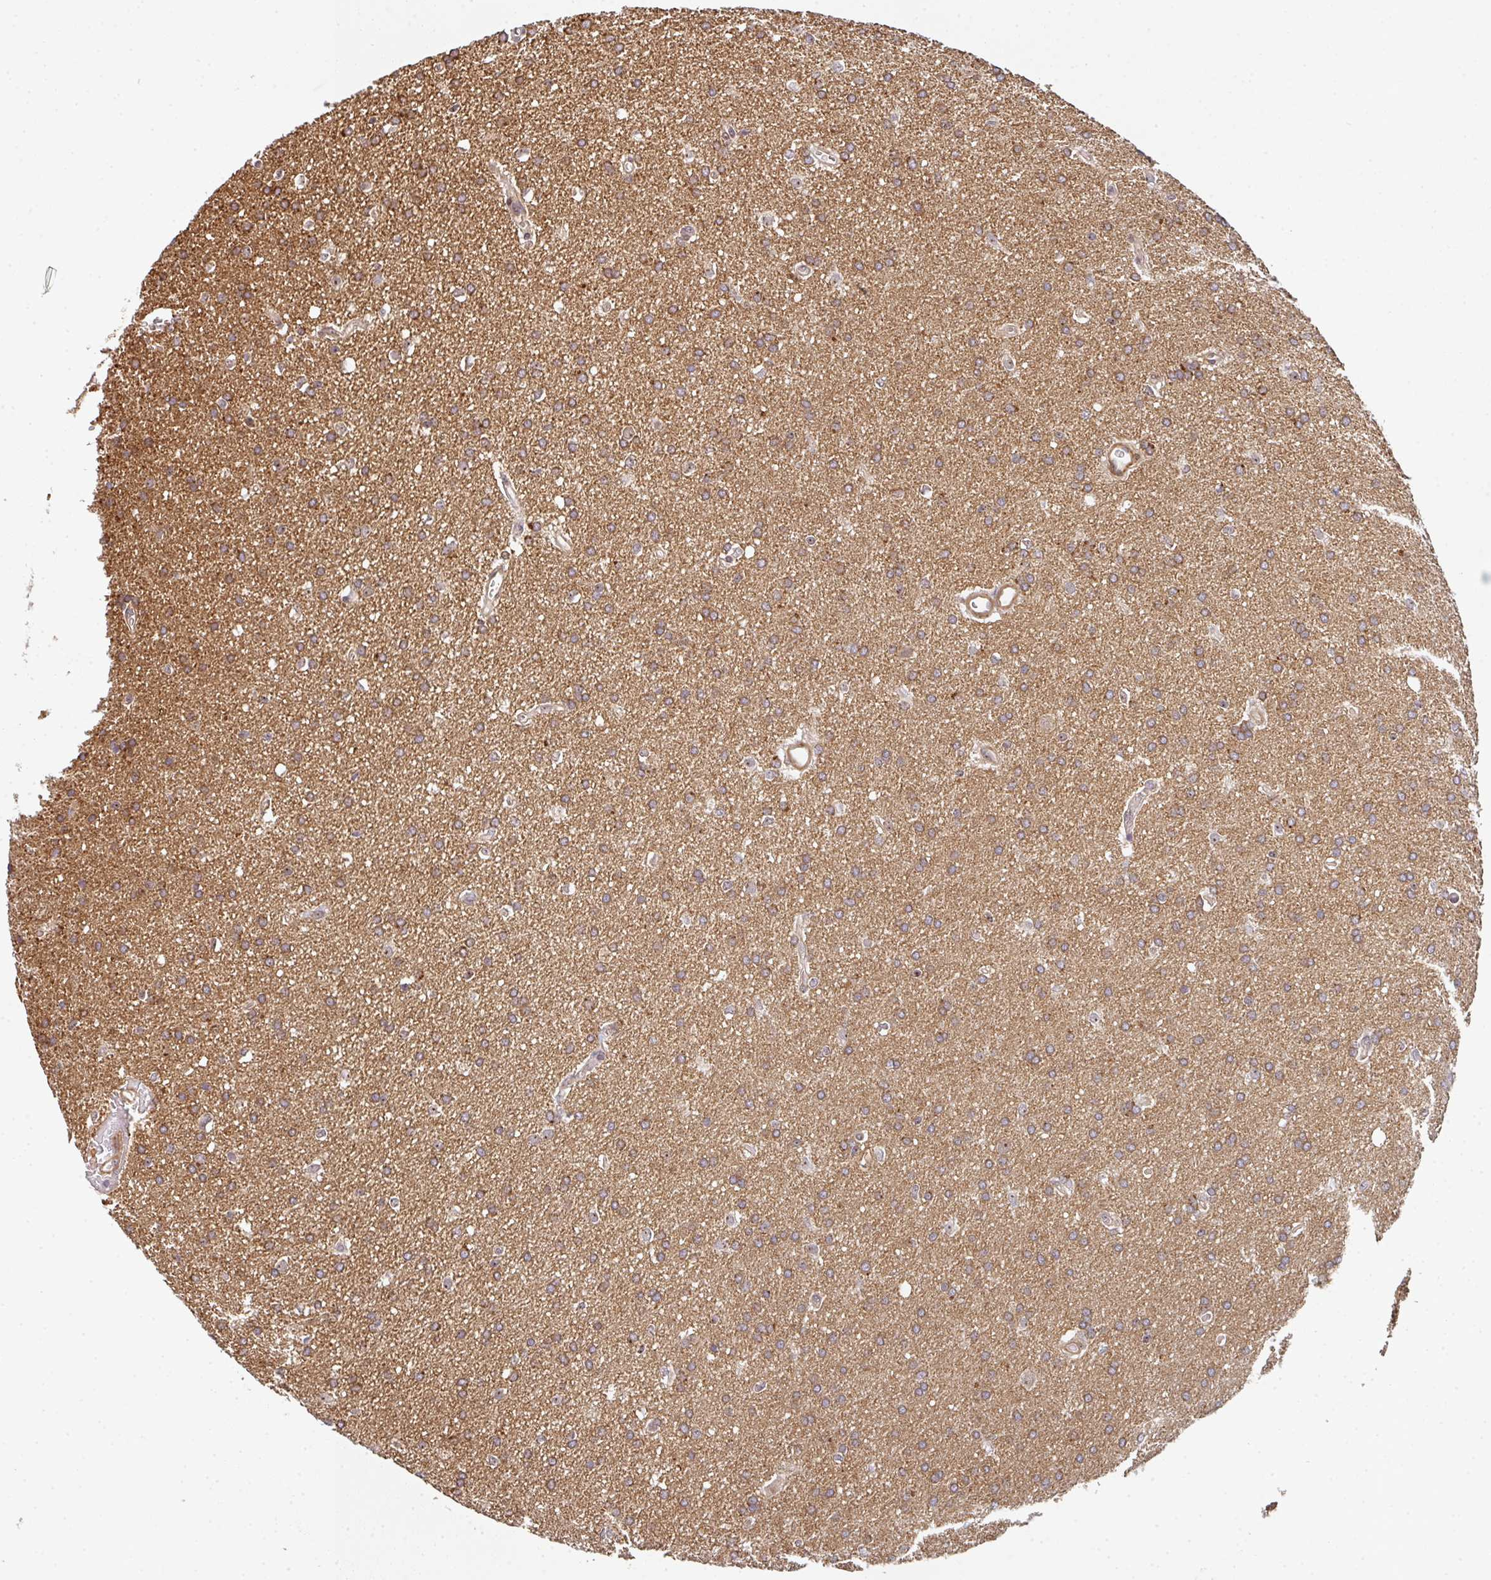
{"staining": {"intensity": "moderate", "quantity": ">75%", "location": "cytoplasmic/membranous"}, "tissue": "glioma", "cell_type": "Tumor cells", "image_type": "cancer", "snomed": [{"axis": "morphology", "description": "Glioma, malignant, Low grade"}, {"axis": "topography", "description": "Brain"}], "caption": "IHC photomicrograph of human glioma stained for a protein (brown), which shows medium levels of moderate cytoplasmic/membranous staining in approximately >75% of tumor cells.", "gene": "SIMC1", "patient": {"sex": "female", "age": 34}}